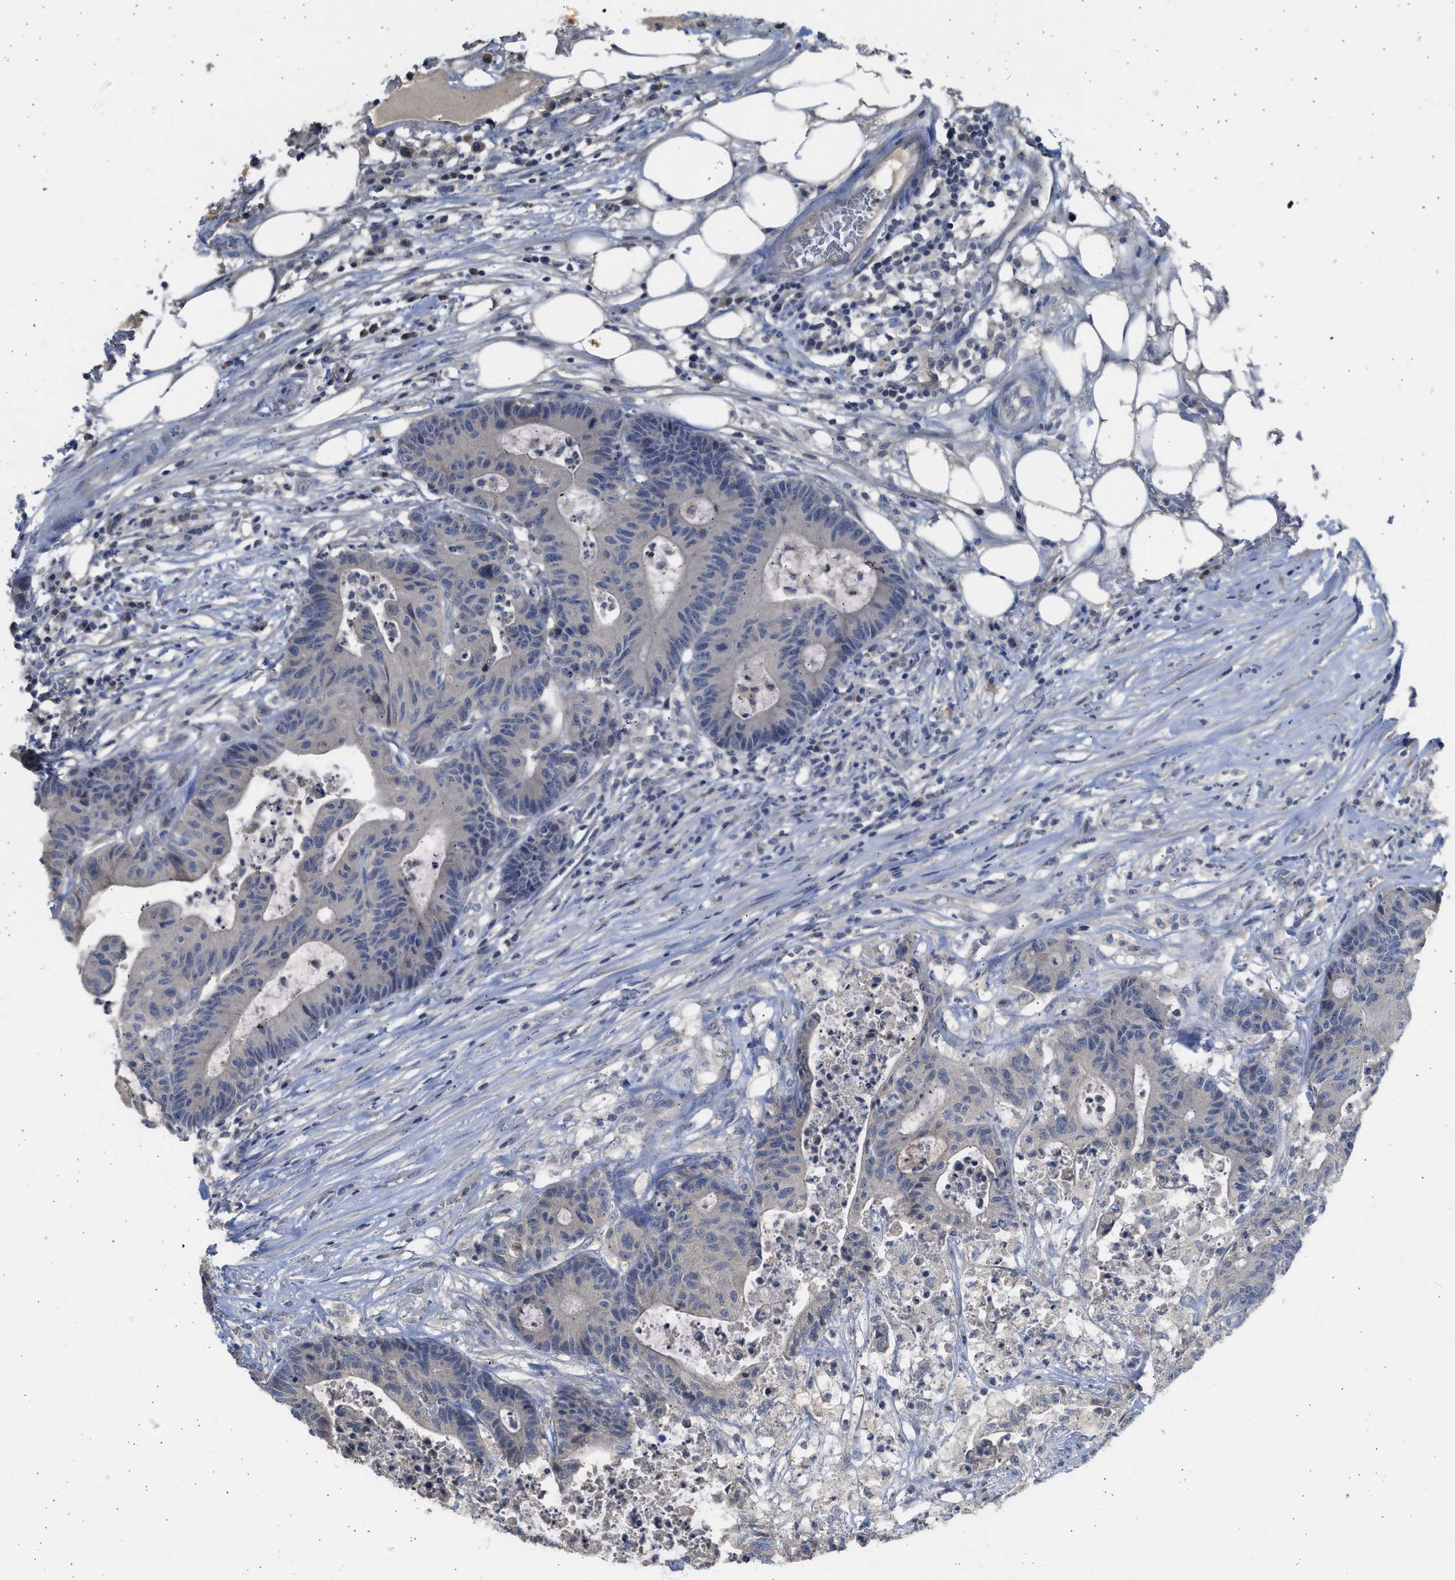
{"staining": {"intensity": "negative", "quantity": "none", "location": "none"}, "tissue": "colorectal cancer", "cell_type": "Tumor cells", "image_type": "cancer", "snomed": [{"axis": "morphology", "description": "Adenocarcinoma, NOS"}, {"axis": "topography", "description": "Colon"}], "caption": "This is an IHC image of human colorectal cancer (adenocarcinoma). There is no expression in tumor cells.", "gene": "SULT2A1", "patient": {"sex": "female", "age": 84}}